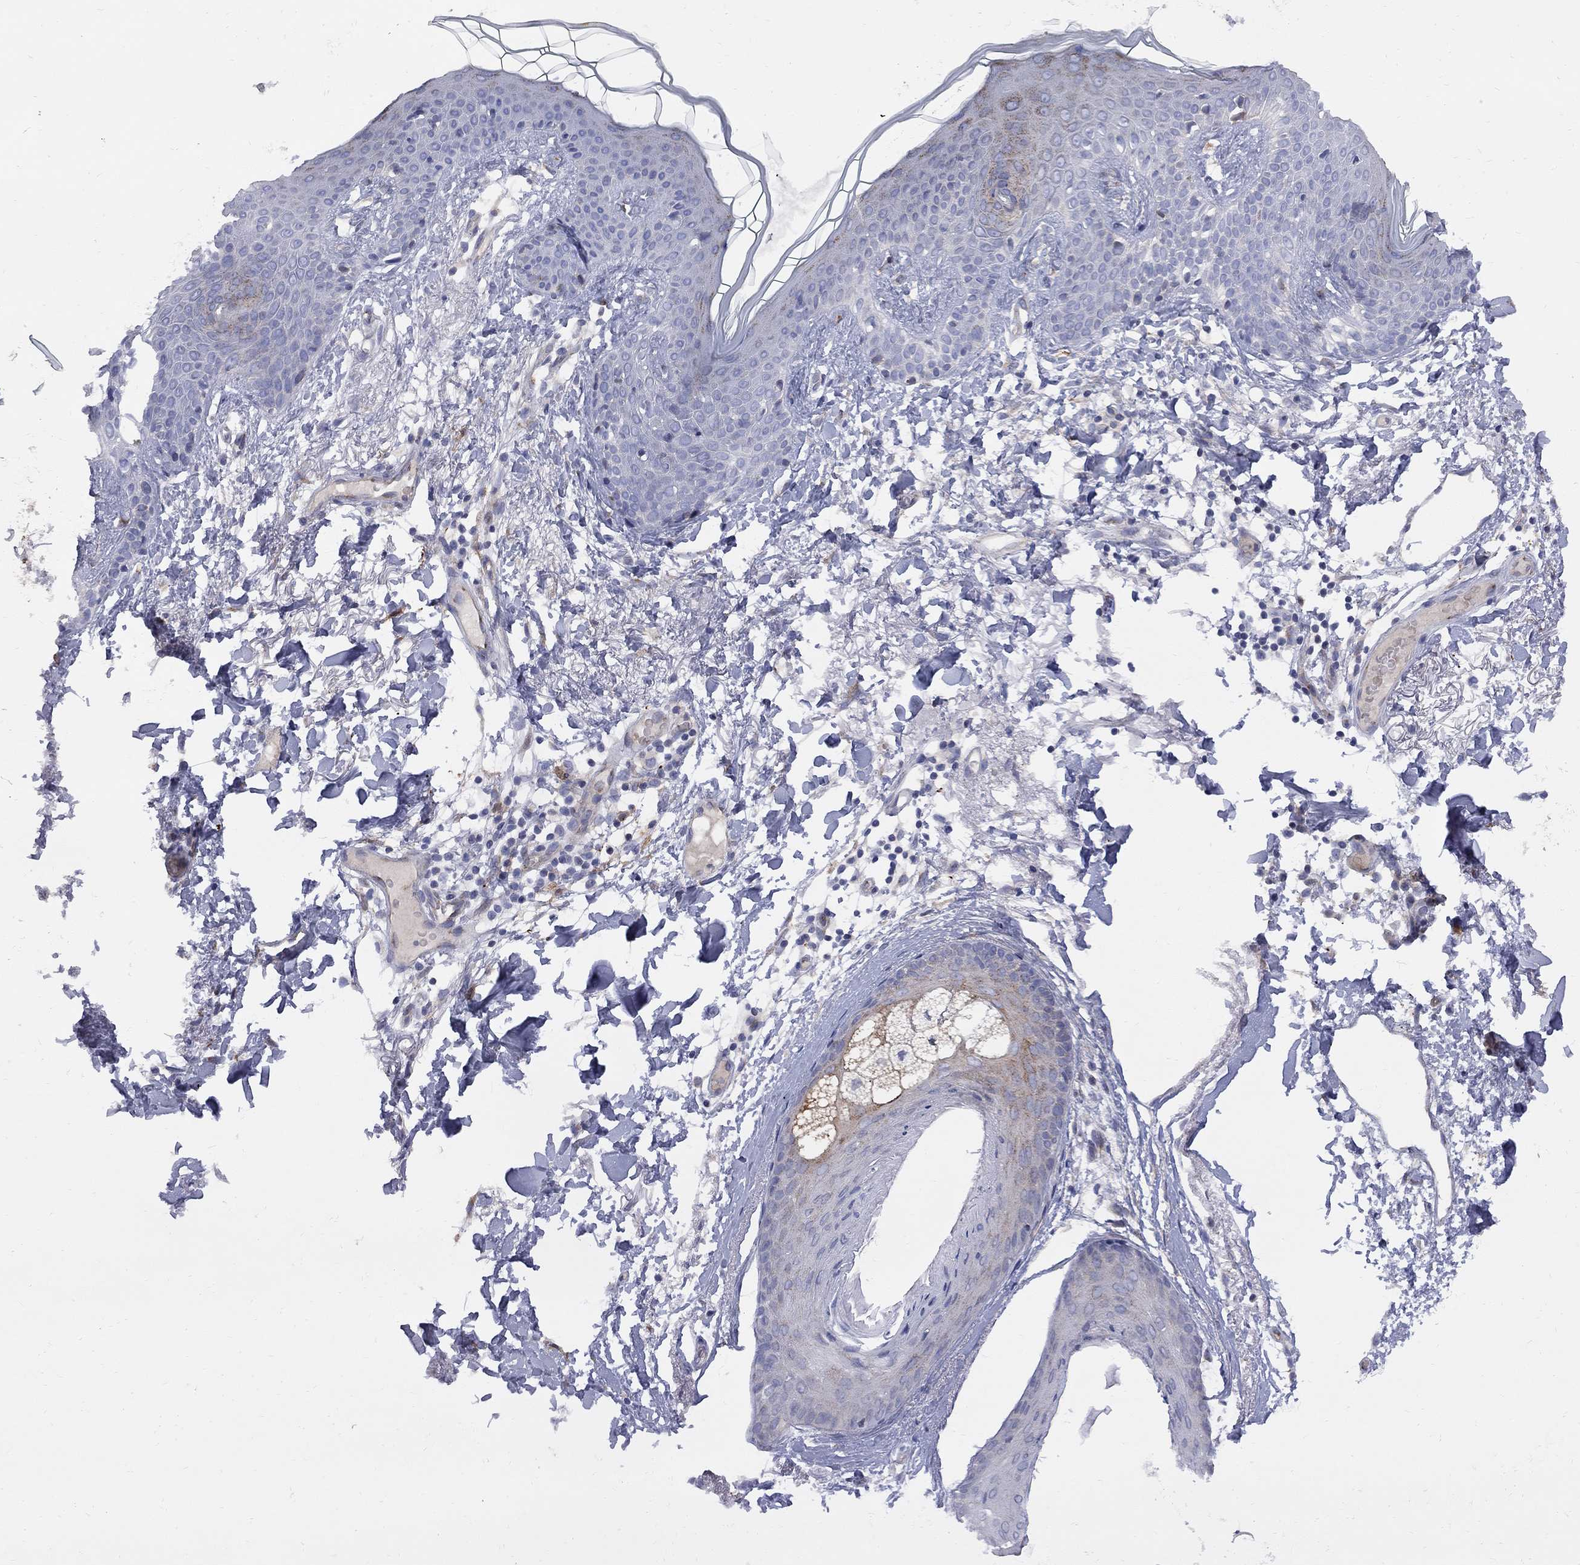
{"staining": {"intensity": "weak", "quantity": "<25%", "location": "cytoplasmic/membranous"}, "tissue": "skin cancer", "cell_type": "Tumor cells", "image_type": "cancer", "snomed": [{"axis": "morphology", "description": "Normal tissue, NOS"}, {"axis": "morphology", "description": "Basal cell carcinoma"}, {"axis": "topography", "description": "Skin"}], "caption": "A high-resolution image shows immunohistochemistry (IHC) staining of basal cell carcinoma (skin), which demonstrates no significant staining in tumor cells.", "gene": "MTHFR", "patient": {"sex": "male", "age": 84}}